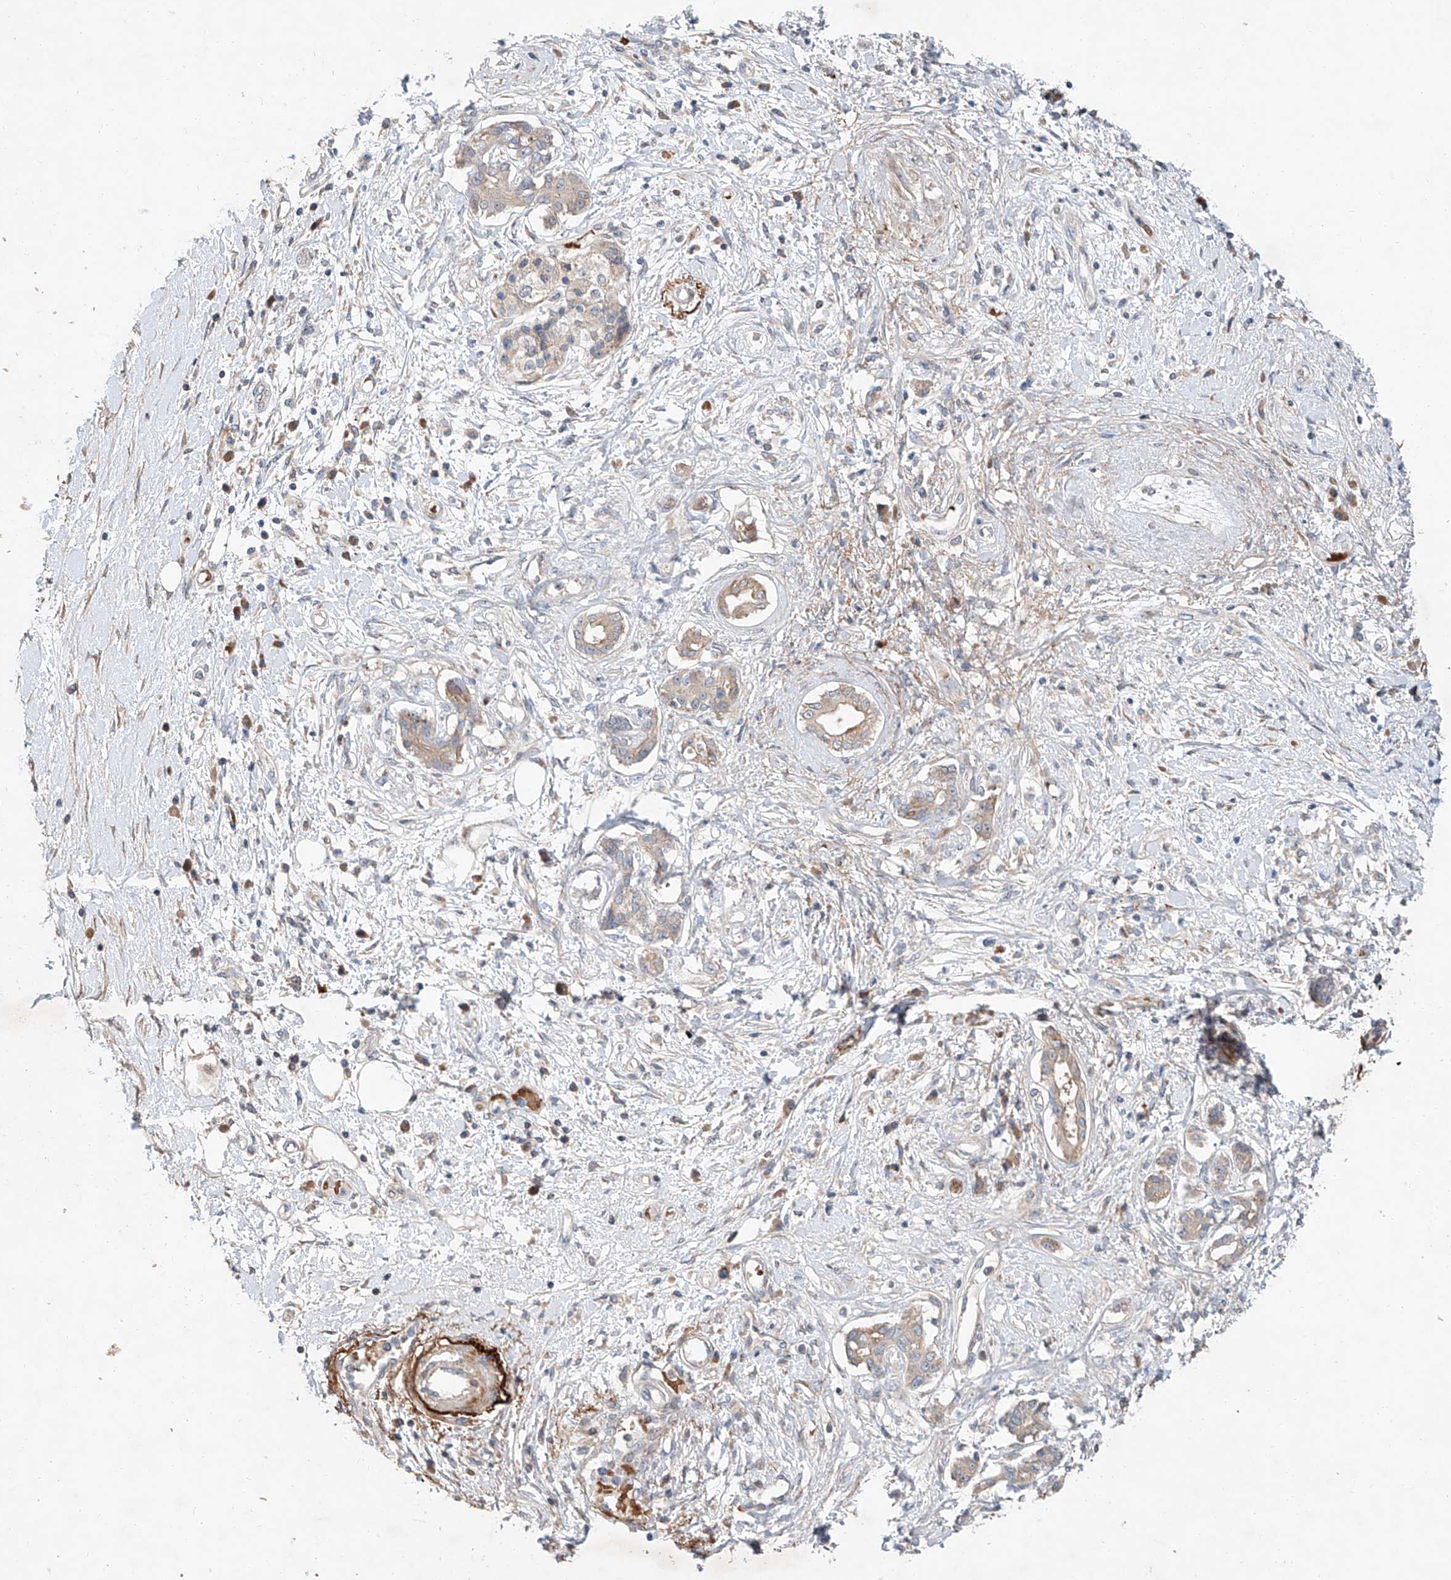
{"staining": {"intensity": "weak", "quantity": "25%-75%", "location": "cytoplasmic/membranous"}, "tissue": "pancreatic cancer", "cell_type": "Tumor cells", "image_type": "cancer", "snomed": [{"axis": "morphology", "description": "Adenocarcinoma, NOS"}, {"axis": "topography", "description": "Pancreas"}], "caption": "High-magnification brightfield microscopy of adenocarcinoma (pancreatic) stained with DAB (brown) and counterstained with hematoxylin (blue). tumor cells exhibit weak cytoplasmic/membranous positivity is seen in approximately25%-75% of cells.", "gene": "USF3", "patient": {"sex": "female", "age": 56}}